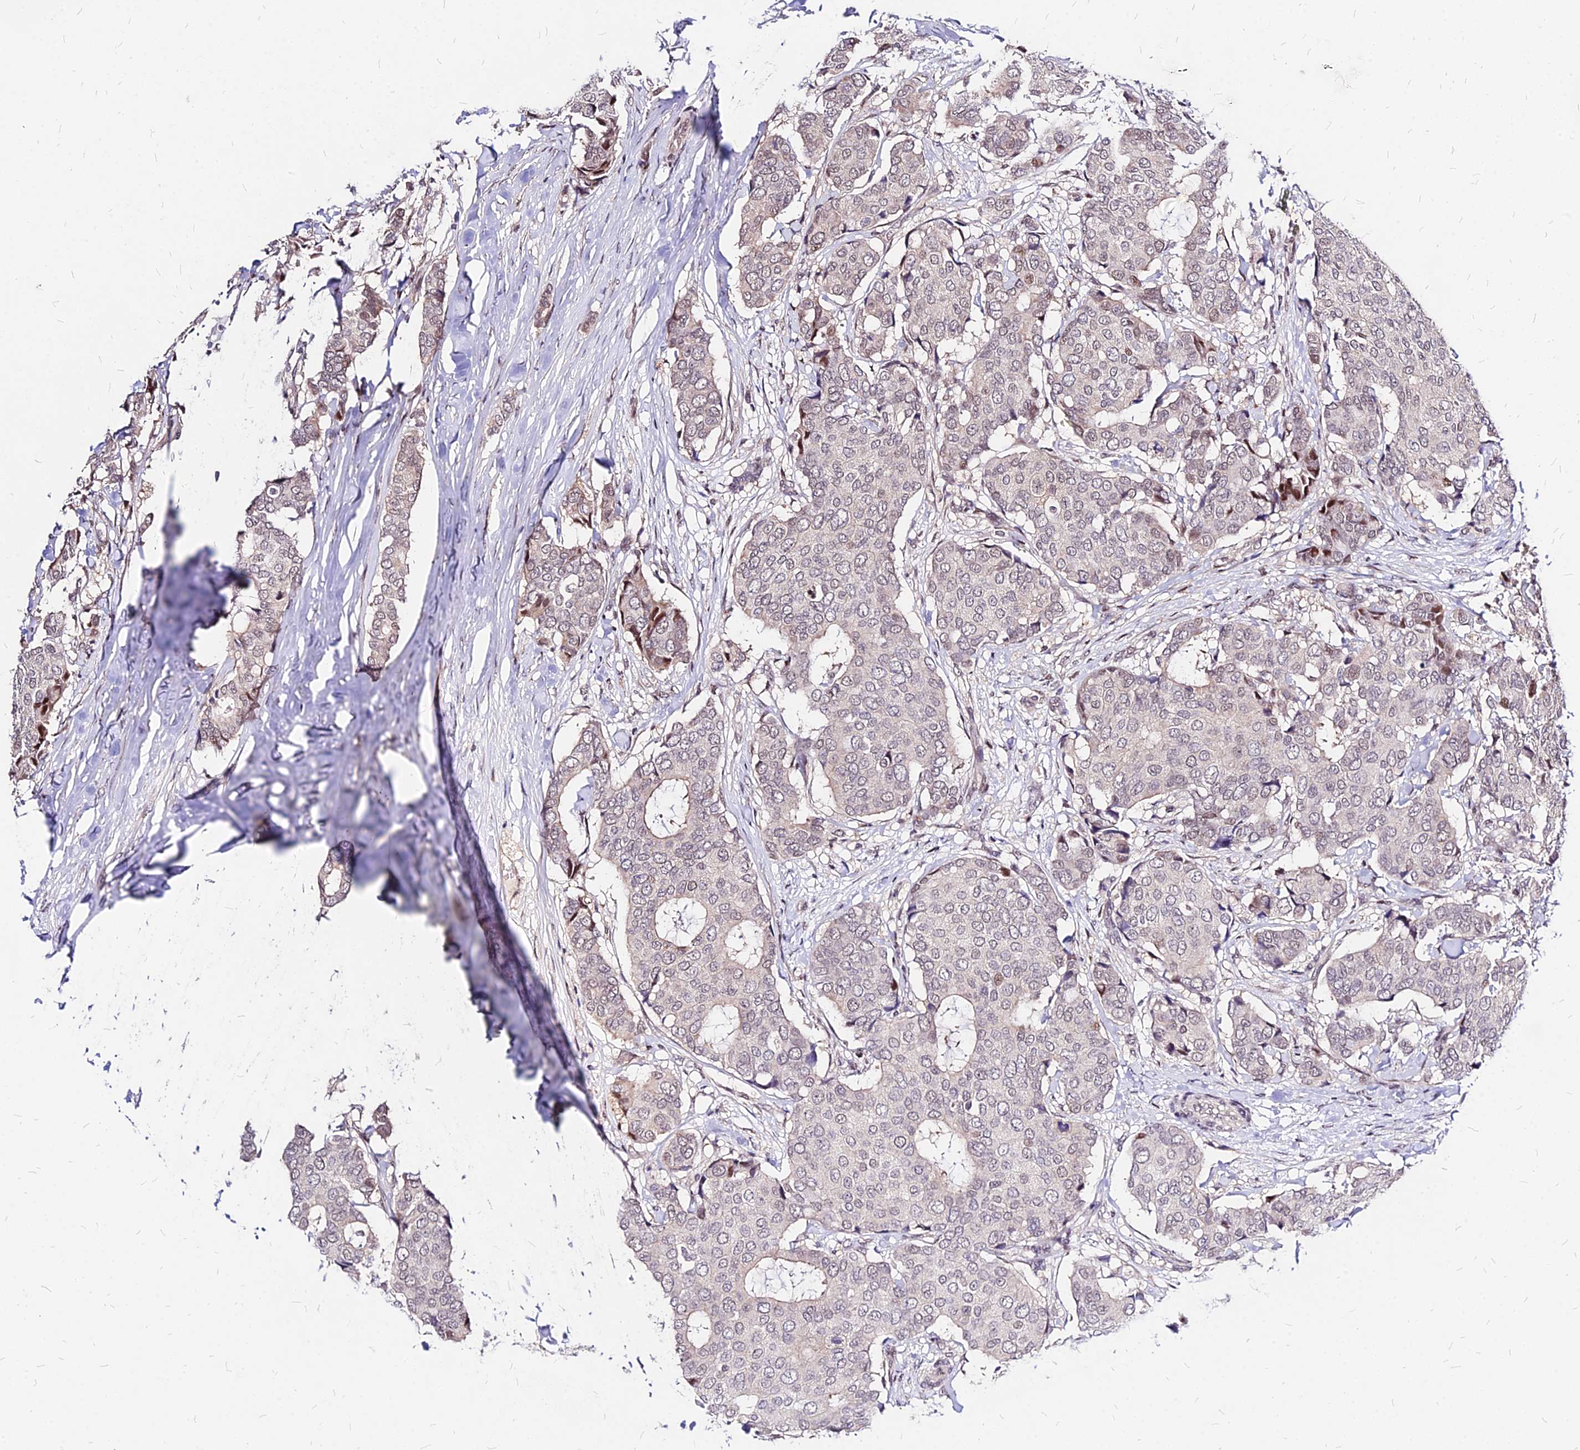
{"staining": {"intensity": "moderate", "quantity": ">75%", "location": "nuclear"}, "tissue": "breast cancer", "cell_type": "Tumor cells", "image_type": "cancer", "snomed": [{"axis": "morphology", "description": "Duct carcinoma"}, {"axis": "topography", "description": "Breast"}], "caption": "This is a histology image of immunohistochemistry (IHC) staining of breast cancer (intraductal carcinoma), which shows moderate expression in the nuclear of tumor cells.", "gene": "DDX55", "patient": {"sex": "female", "age": 75}}